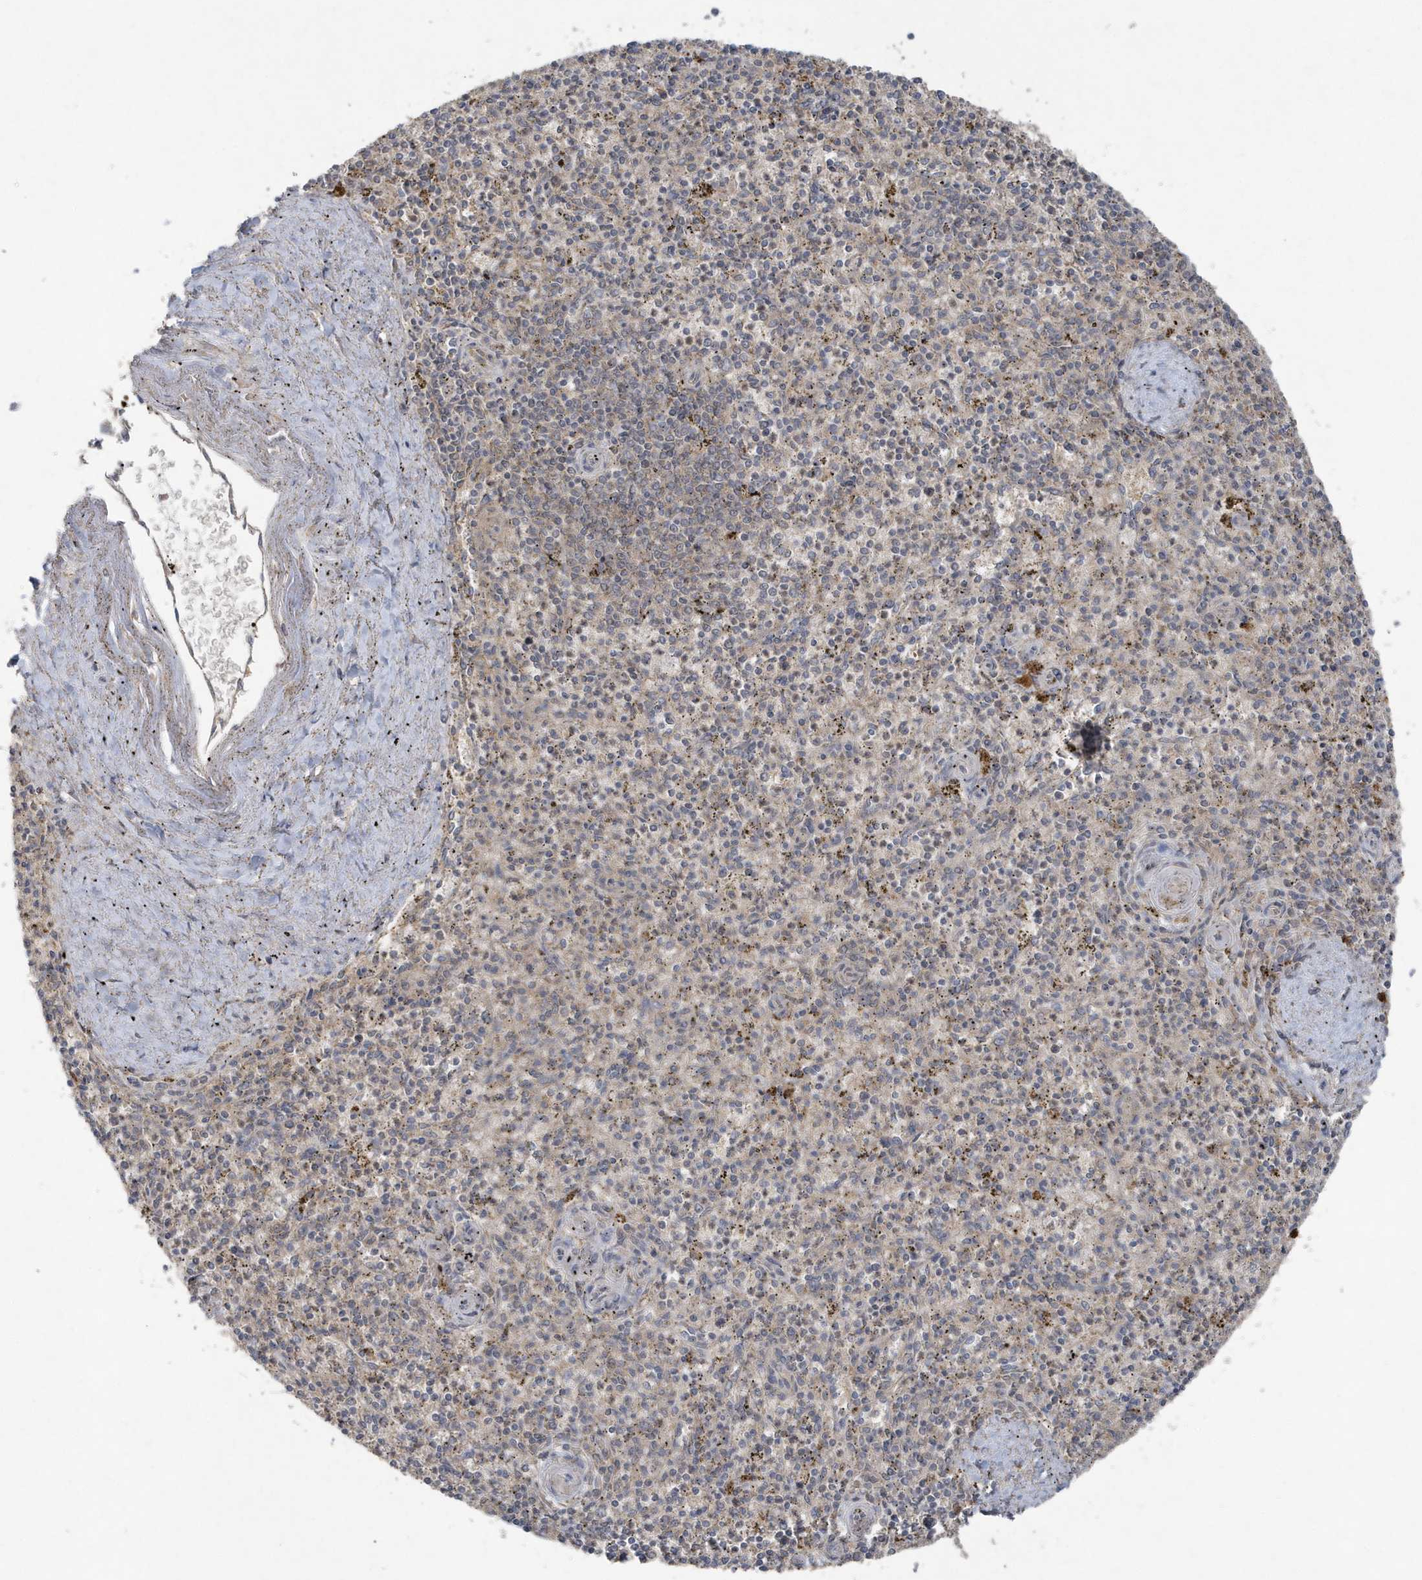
{"staining": {"intensity": "weak", "quantity": "<25%", "location": "cytoplasmic/membranous"}, "tissue": "spleen", "cell_type": "Cells in red pulp", "image_type": "normal", "snomed": [{"axis": "morphology", "description": "Normal tissue, NOS"}, {"axis": "topography", "description": "Spleen"}], "caption": "IHC image of normal human spleen stained for a protein (brown), which displays no expression in cells in red pulp.", "gene": "C1RL", "patient": {"sex": "male", "age": 72}}